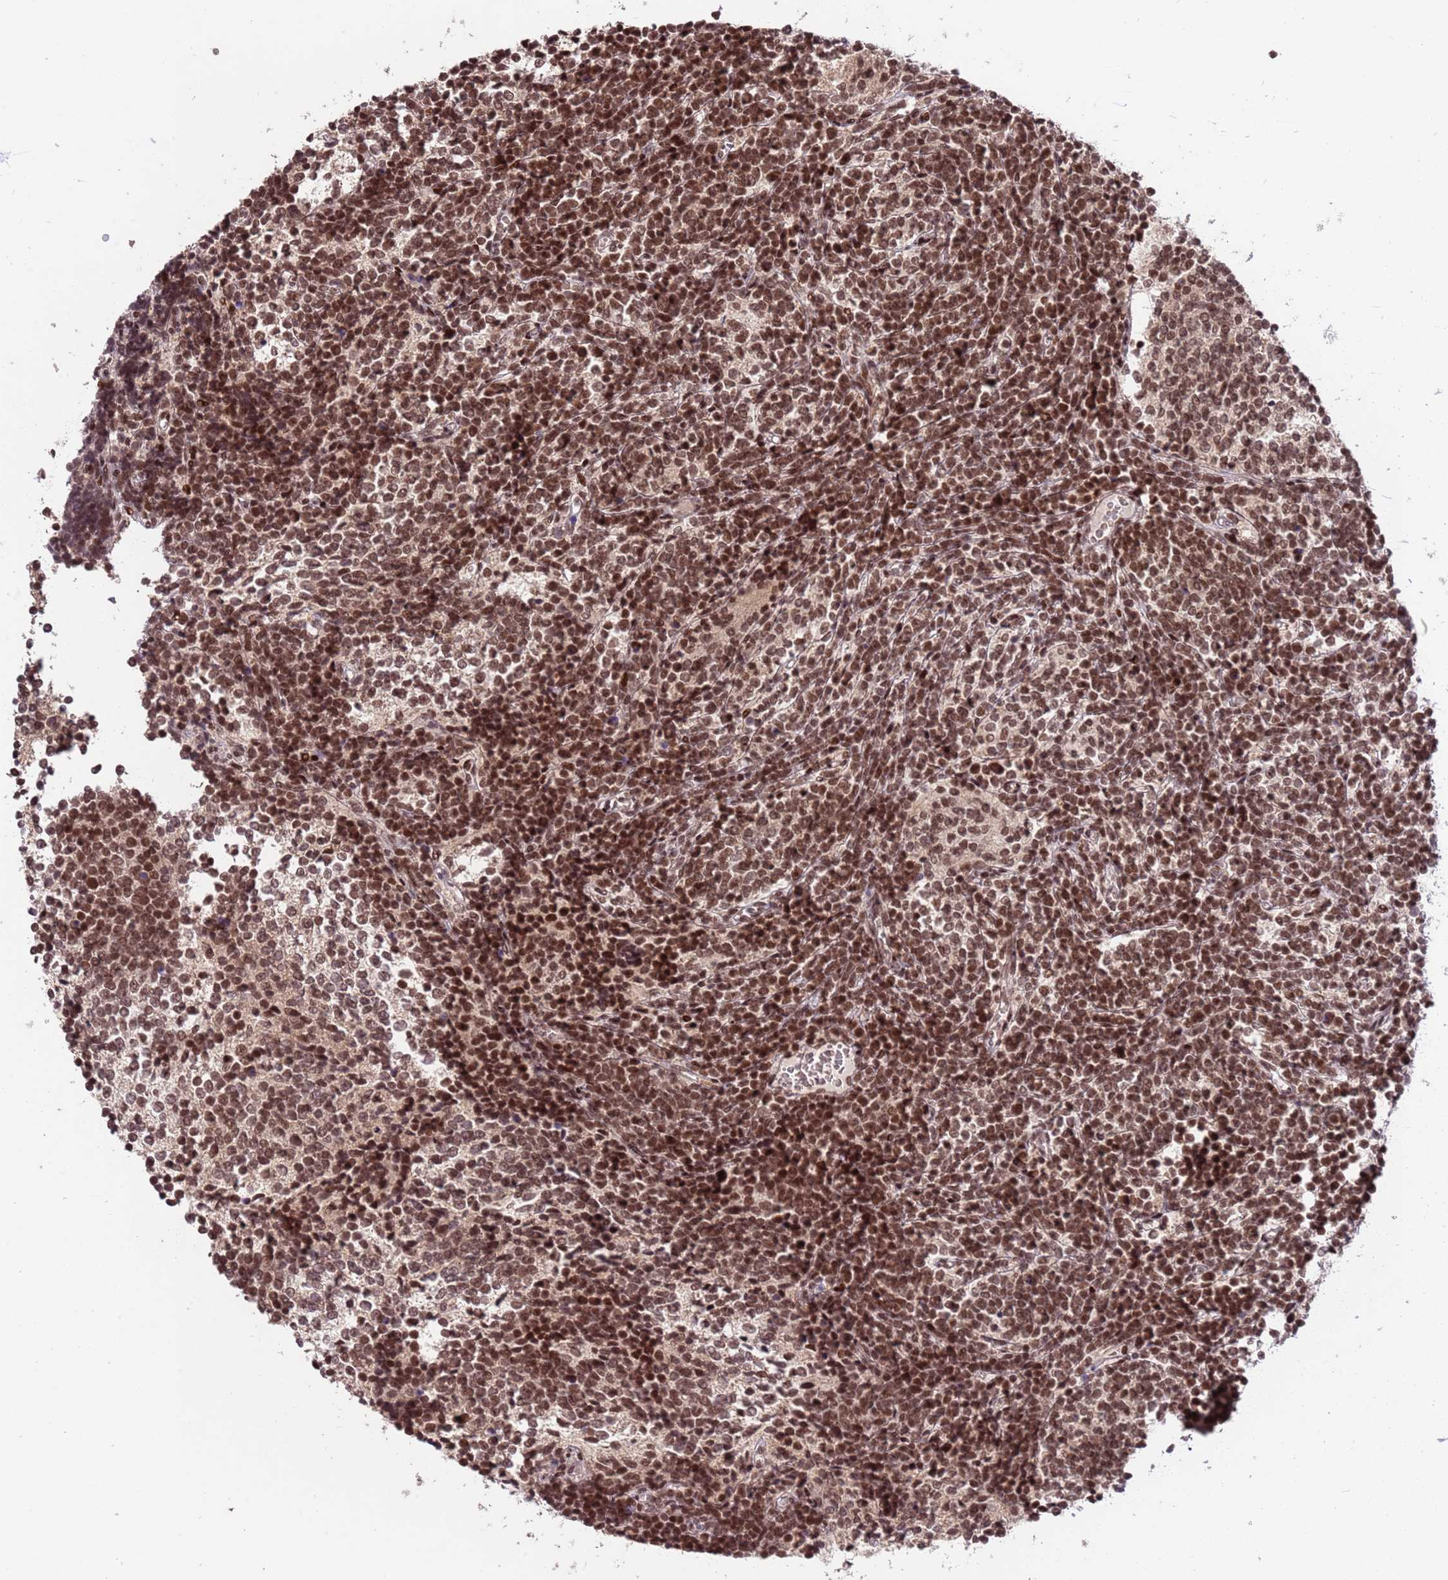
{"staining": {"intensity": "moderate", "quantity": ">75%", "location": "nuclear"}, "tissue": "glioma", "cell_type": "Tumor cells", "image_type": "cancer", "snomed": [{"axis": "morphology", "description": "Glioma, malignant, Low grade"}, {"axis": "topography", "description": "Brain"}], "caption": "Glioma tissue exhibits moderate nuclear staining in approximately >75% of tumor cells, visualized by immunohistochemistry.", "gene": "PPM1H", "patient": {"sex": "female", "age": 1}}